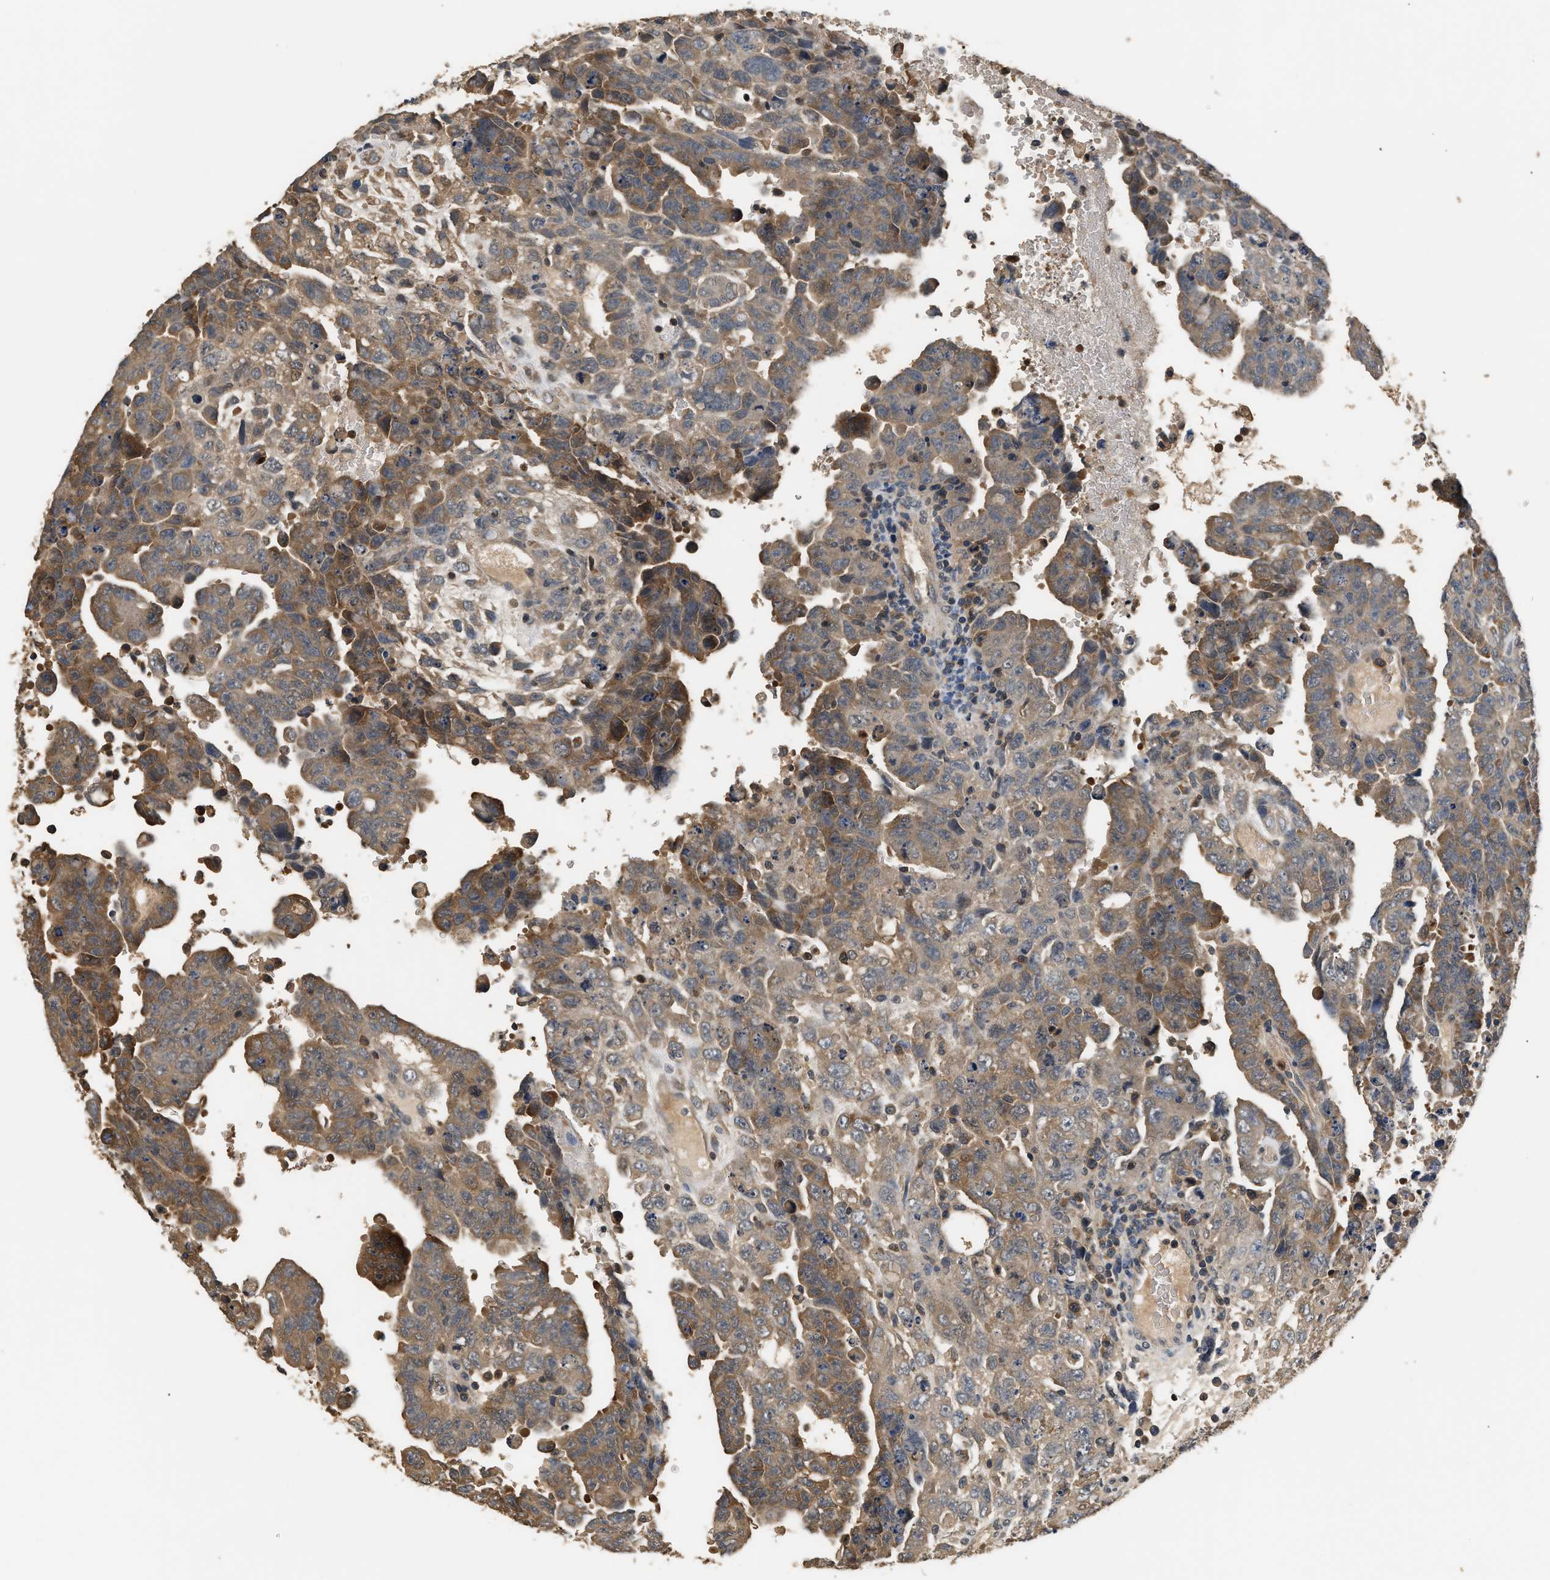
{"staining": {"intensity": "moderate", "quantity": "25%-75%", "location": "cytoplasmic/membranous"}, "tissue": "testis cancer", "cell_type": "Tumor cells", "image_type": "cancer", "snomed": [{"axis": "morphology", "description": "Carcinoma, Embryonal, NOS"}, {"axis": "topography", "description": "Testis"}], "caption": "Human embryonal carcinoma (testis) stained with a brown dye shows moderate cytoplasmic/membranous positive positivity in about 25%-75% of tumor cells.", "gene": "GPI", "patient": {"sex": "male", "age": 28}}